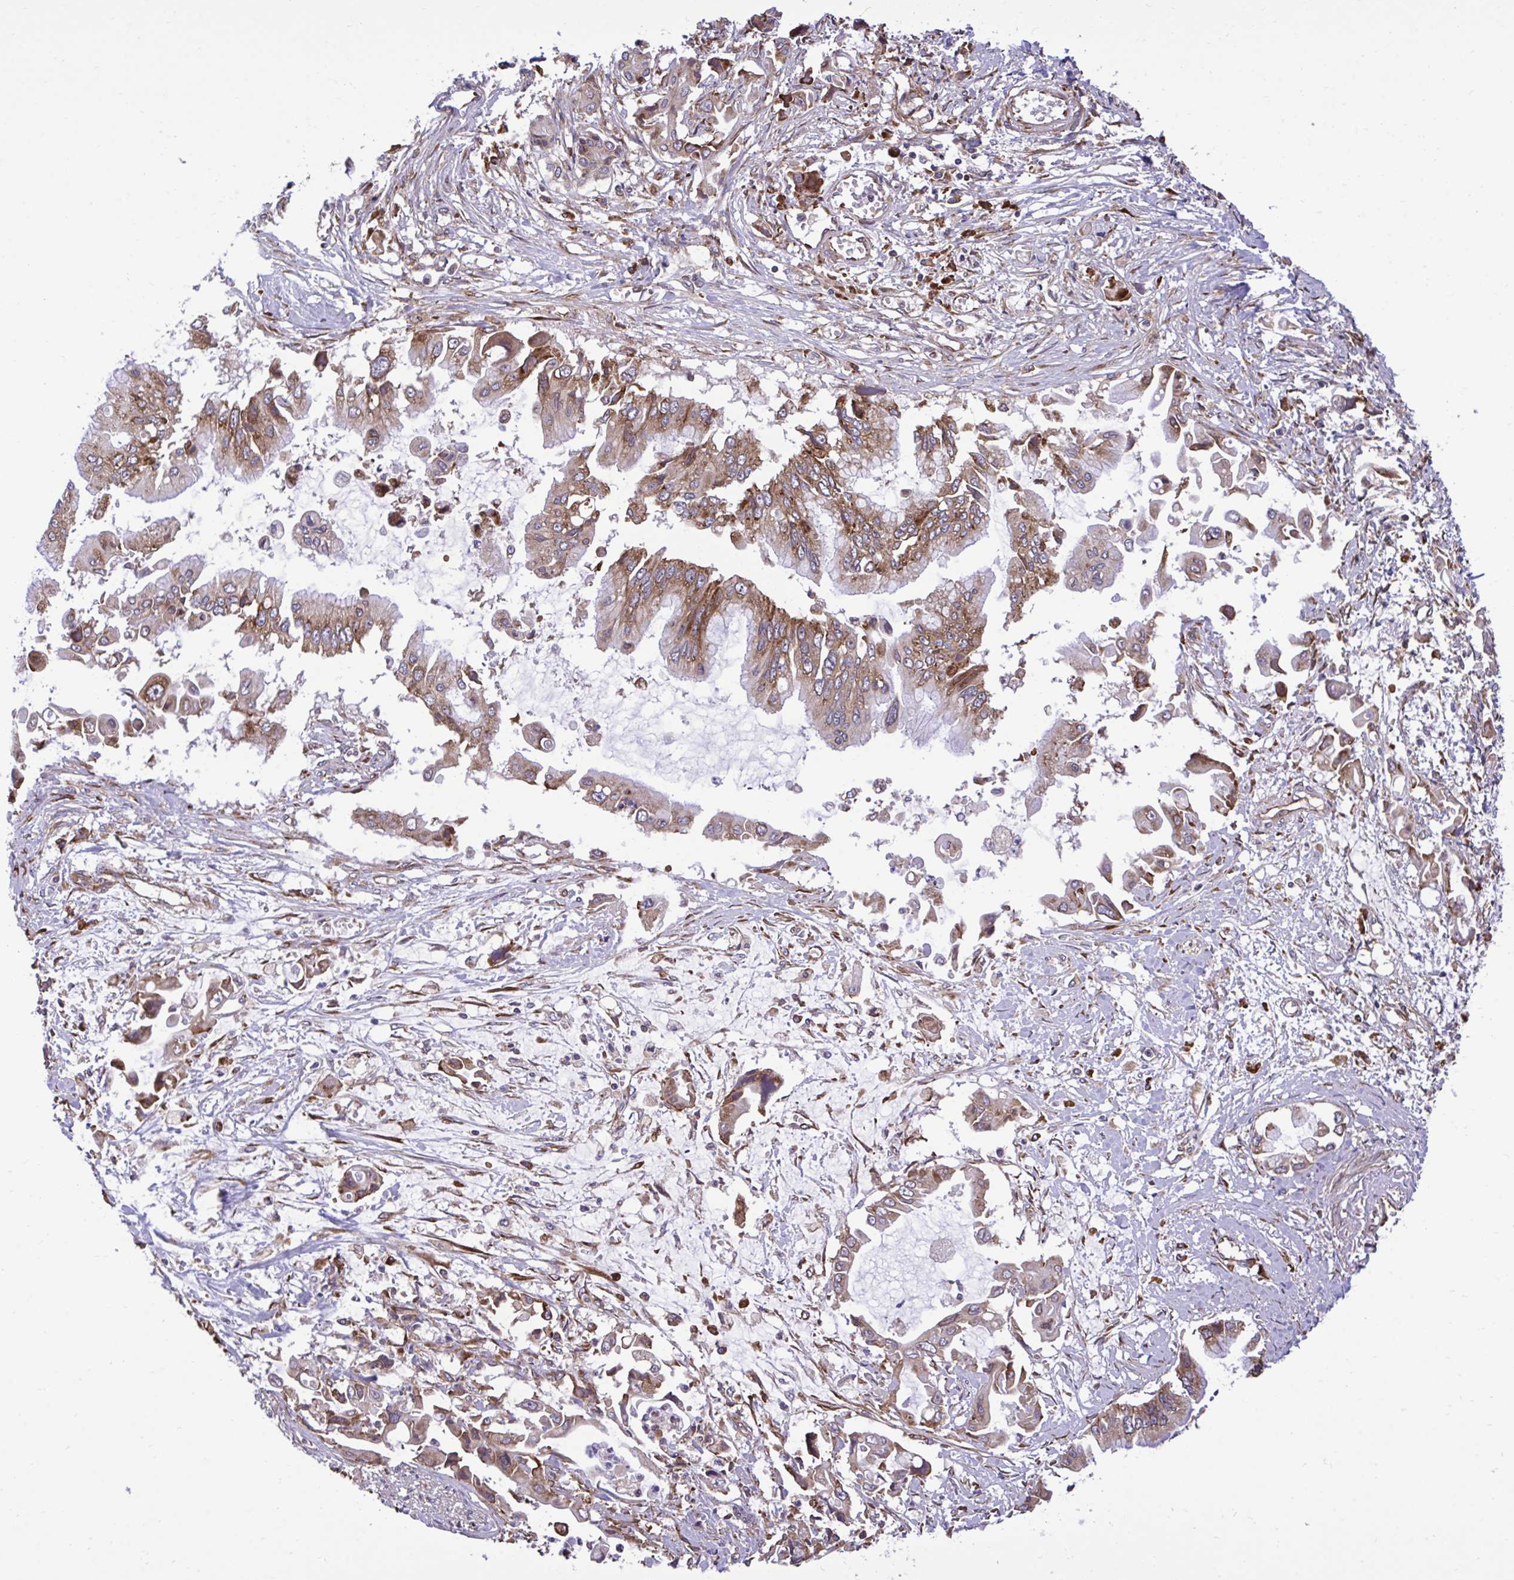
{"staining": {"intensity": "moderate", "quantity": "25%-75%", "location": "cytoplasmic/membranous"}, "tissue": "pancreatic cancer", "cell_type": "Tumor cells", "image_type": "cancer", "snomed": [{"axis": "morphology", "description": "Adenocarcinoma, NOS"}, {"axis": "topography", "description": "Pancreas"}], "caption": "A medium amount of moderate cytoplasmic/membranous positivity is present in about 25%-75% of tumor cells in pancreatic adenocarcinoma tissue.", "gene": "RPS15", "patient": {"sex": "male", "age": 84}}